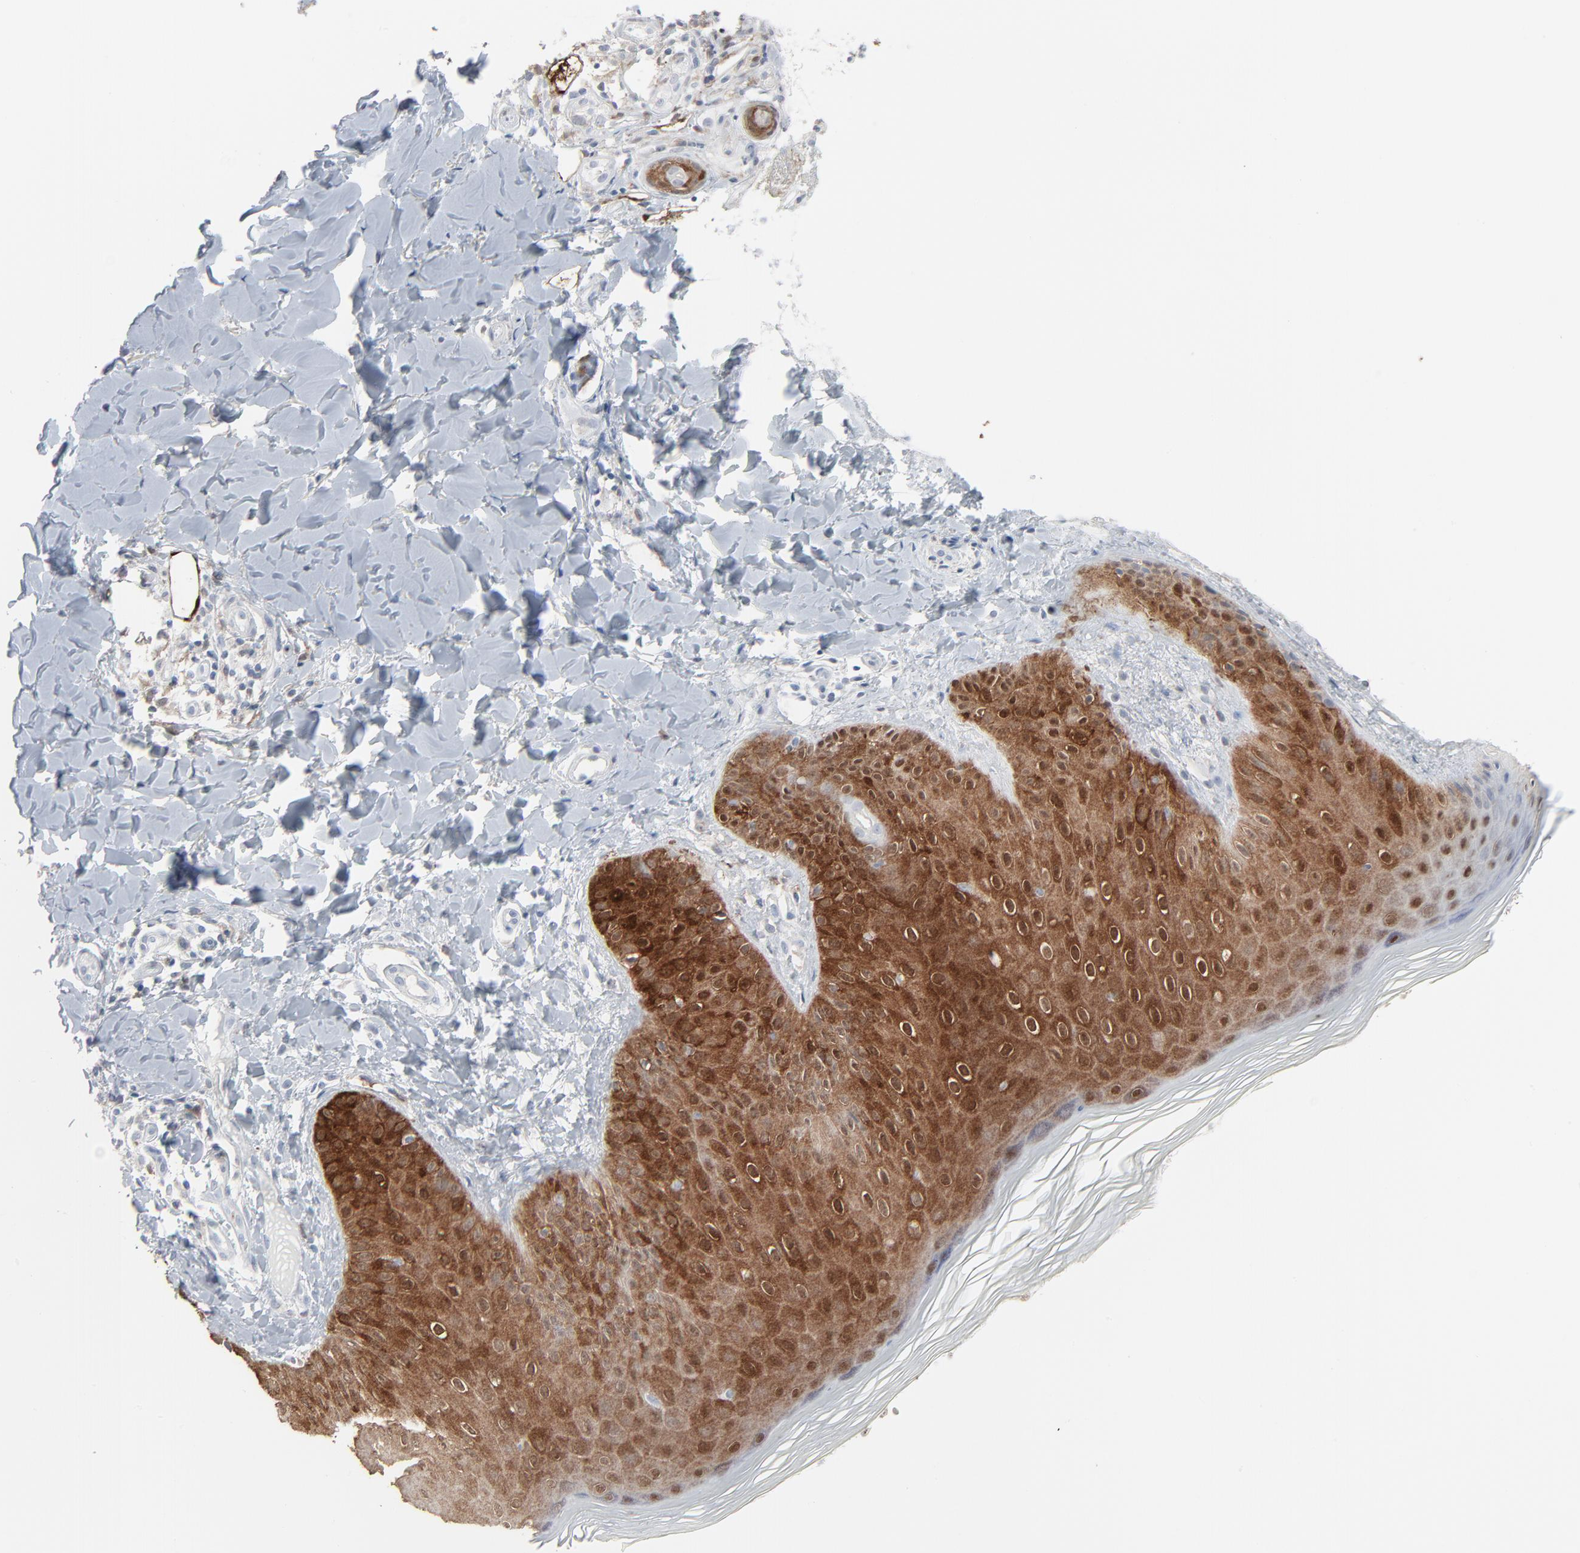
{"staining": {"intensity": "moderate", "quantity": "25%-75%", "location": "cytoplasmic/membranous,nuclear"}, "tissue": "skin", "cell_type": "Epidermal cells", "image_type": "normal", "snomed": [{"axis": "morphology", "description": "Normal tissue, NOS"}, {"axis": "morphology", "description": "Inflammation, NOS"}, {"axis": "topography", "description": "Soft tissue"}, {"axis": "topography", "description": "Anal"}], "caption": "Human skin stained for a protein (brown) shows moderate cytoplasmic/membranous,nuclear positive expression in about 25%-75% of epidermal cells.", "gene": "PHGDH", "patient": {"sex": "female", "age": 15}}